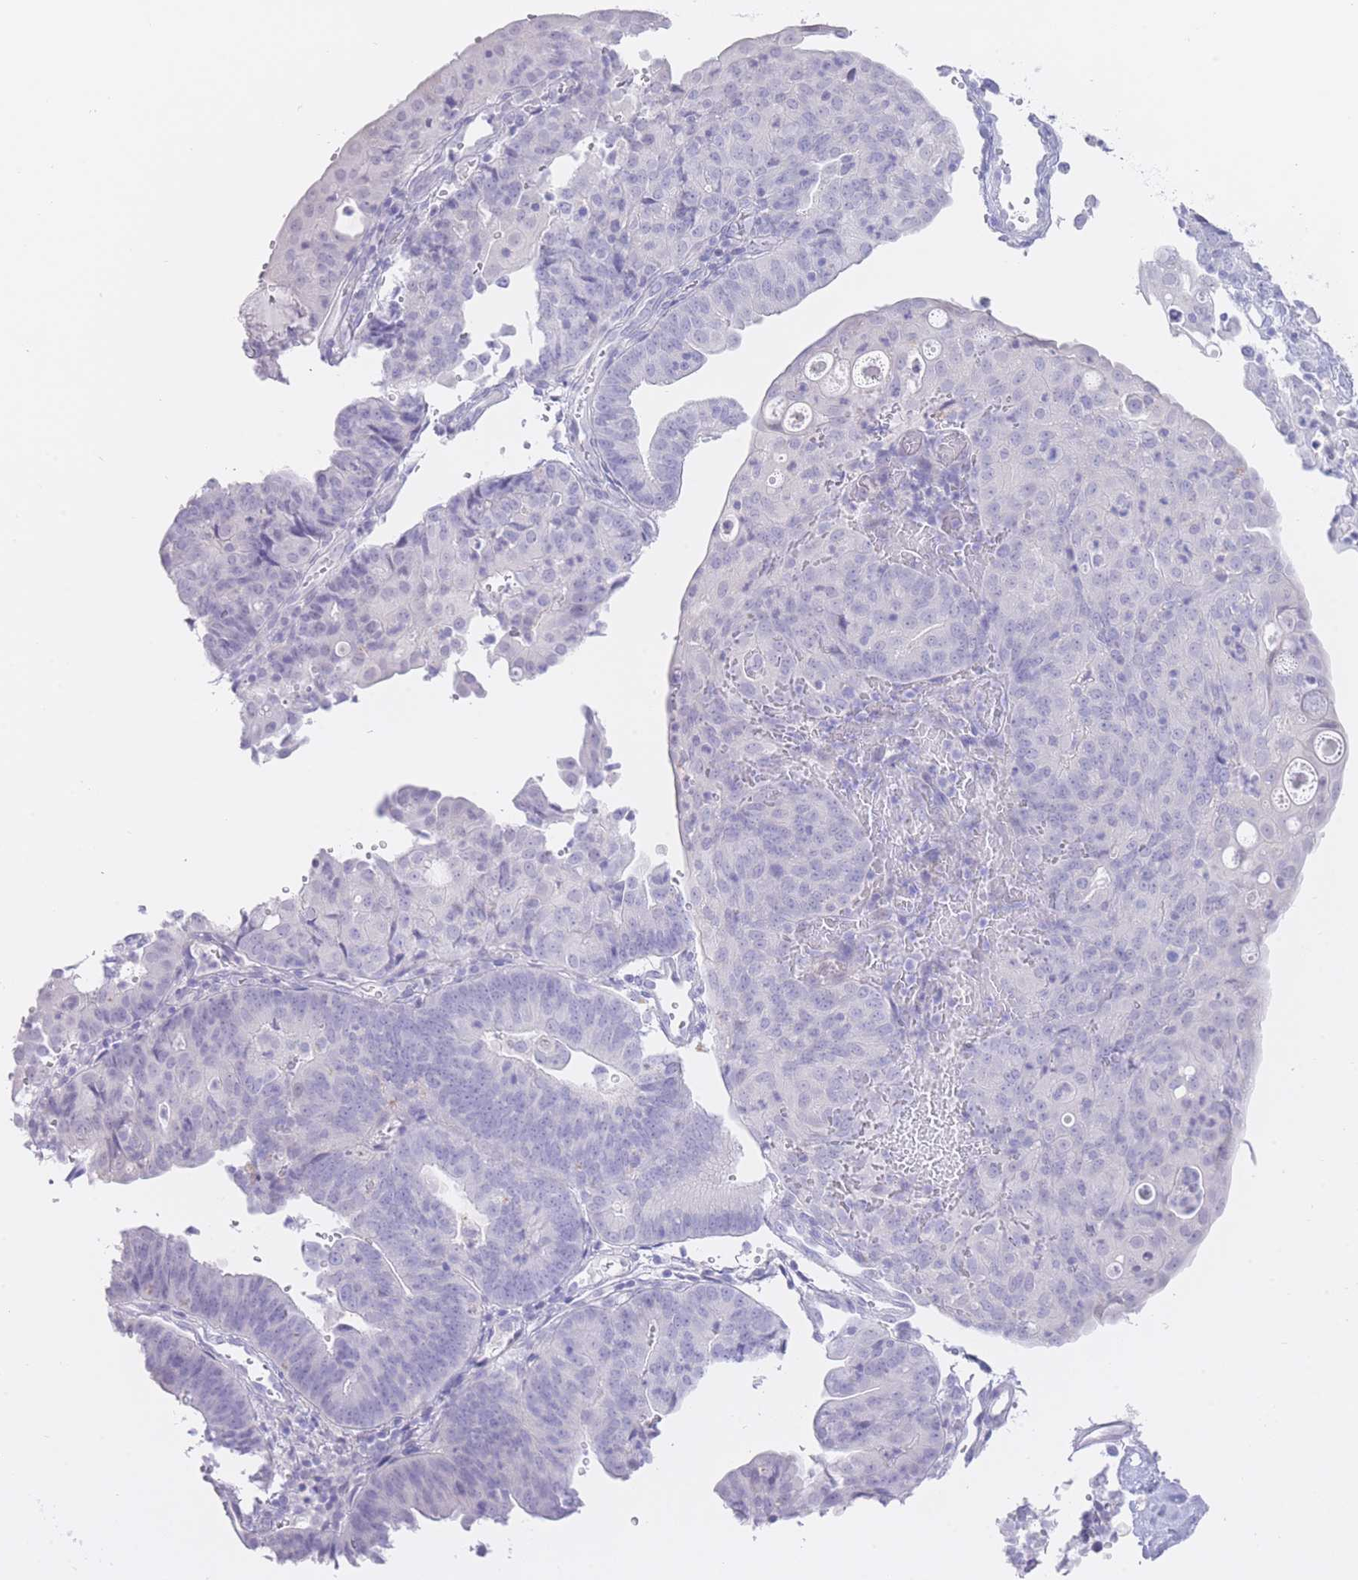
{"staining": {"intensity": "negative", "quantity": "none", "location": "none"}, "tissue": "endometrial cancer", "cell_type": "Tumor cells", "image_type": "cancer", "snomed": [{"axis": "morphology", "description": "Adenocarcinoma, NOS"}, {"axis": "topography", "description": "Endometrium"}], "caption": "High magnification brightfield microscopy of endometrial cancer (adenocarcinoma) stained with DAB (brown) and counterstained with hematoxylin (blue): tumor cells show no significant staining. (Stains: DAB immunohistochemistry with hematoxylin counter stain, Microscopy: brightfield microscopy at high magnification).", "gene": "ZNF212", "patient": {"sex": "female", "age": 56}}